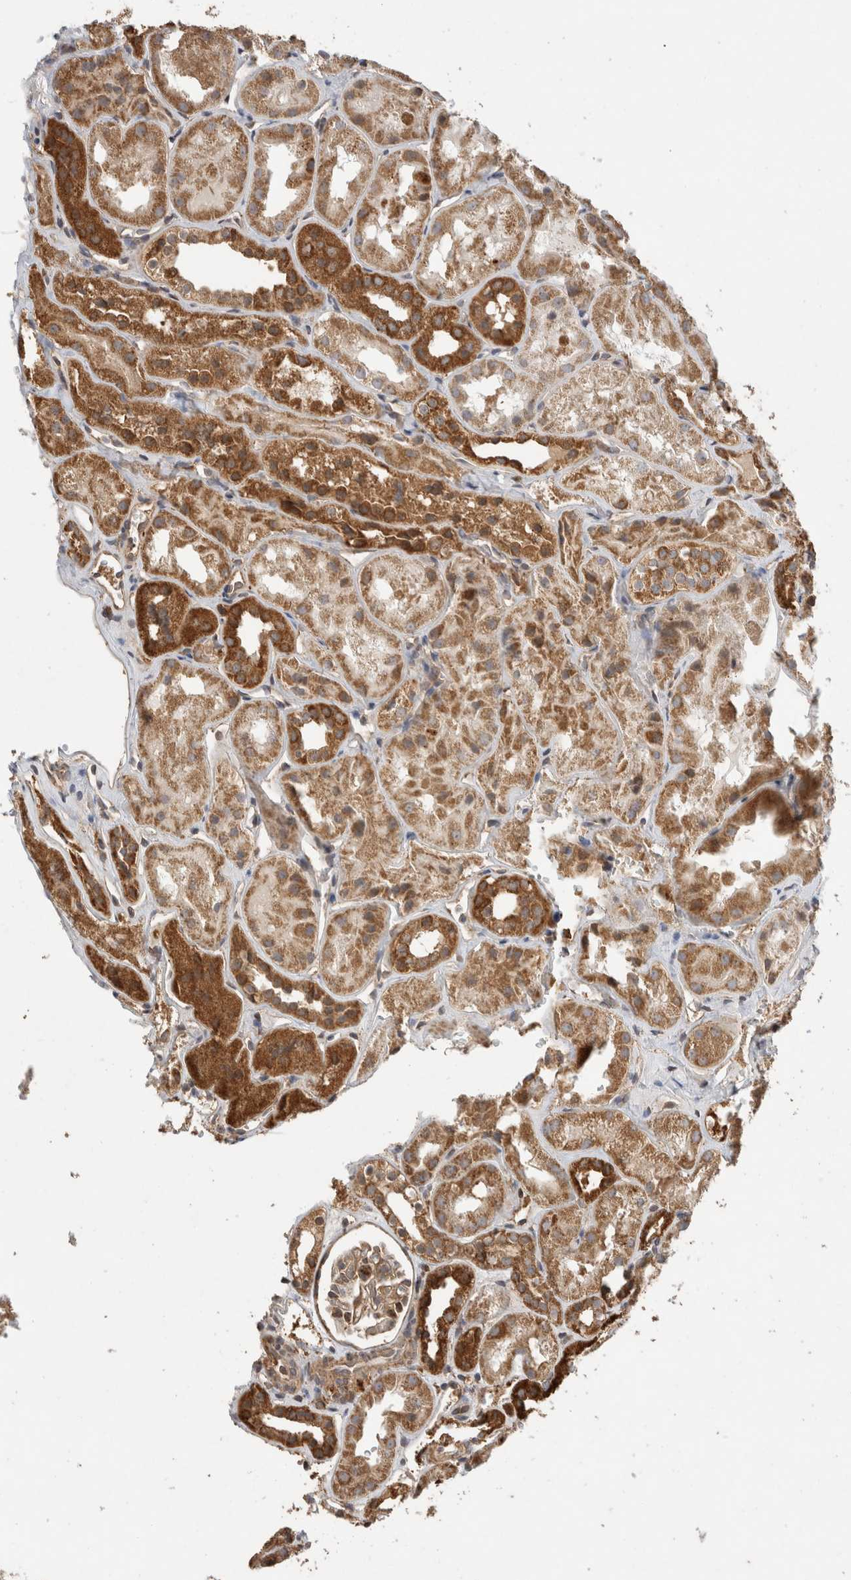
{"staining": {"intensity": "weak", "quantity": ">75%", "location": "cytoplasmic/membranous"}, "tissue": "kidney", "cell_type": "Cells in glomeruli", "image_type": "normal", "snomed": [{"axis": "morphology", "description": "Normal tissue, NOS"}, {"axis": "topography", "description": "Kidney"}], "caption": "DAB (3,3'-diaminobenzidine) immunohistochemical staining of unremarkable human kidney demonstrates weak cytoplasmic/membranous protein positivity in approximately >75% of cells in glomeruli. (brown staining indicates protein expression, while blue staining denotes nuclei).", "gene": "IMMP2L", "patient": {"sex": "male", "age": 16}}